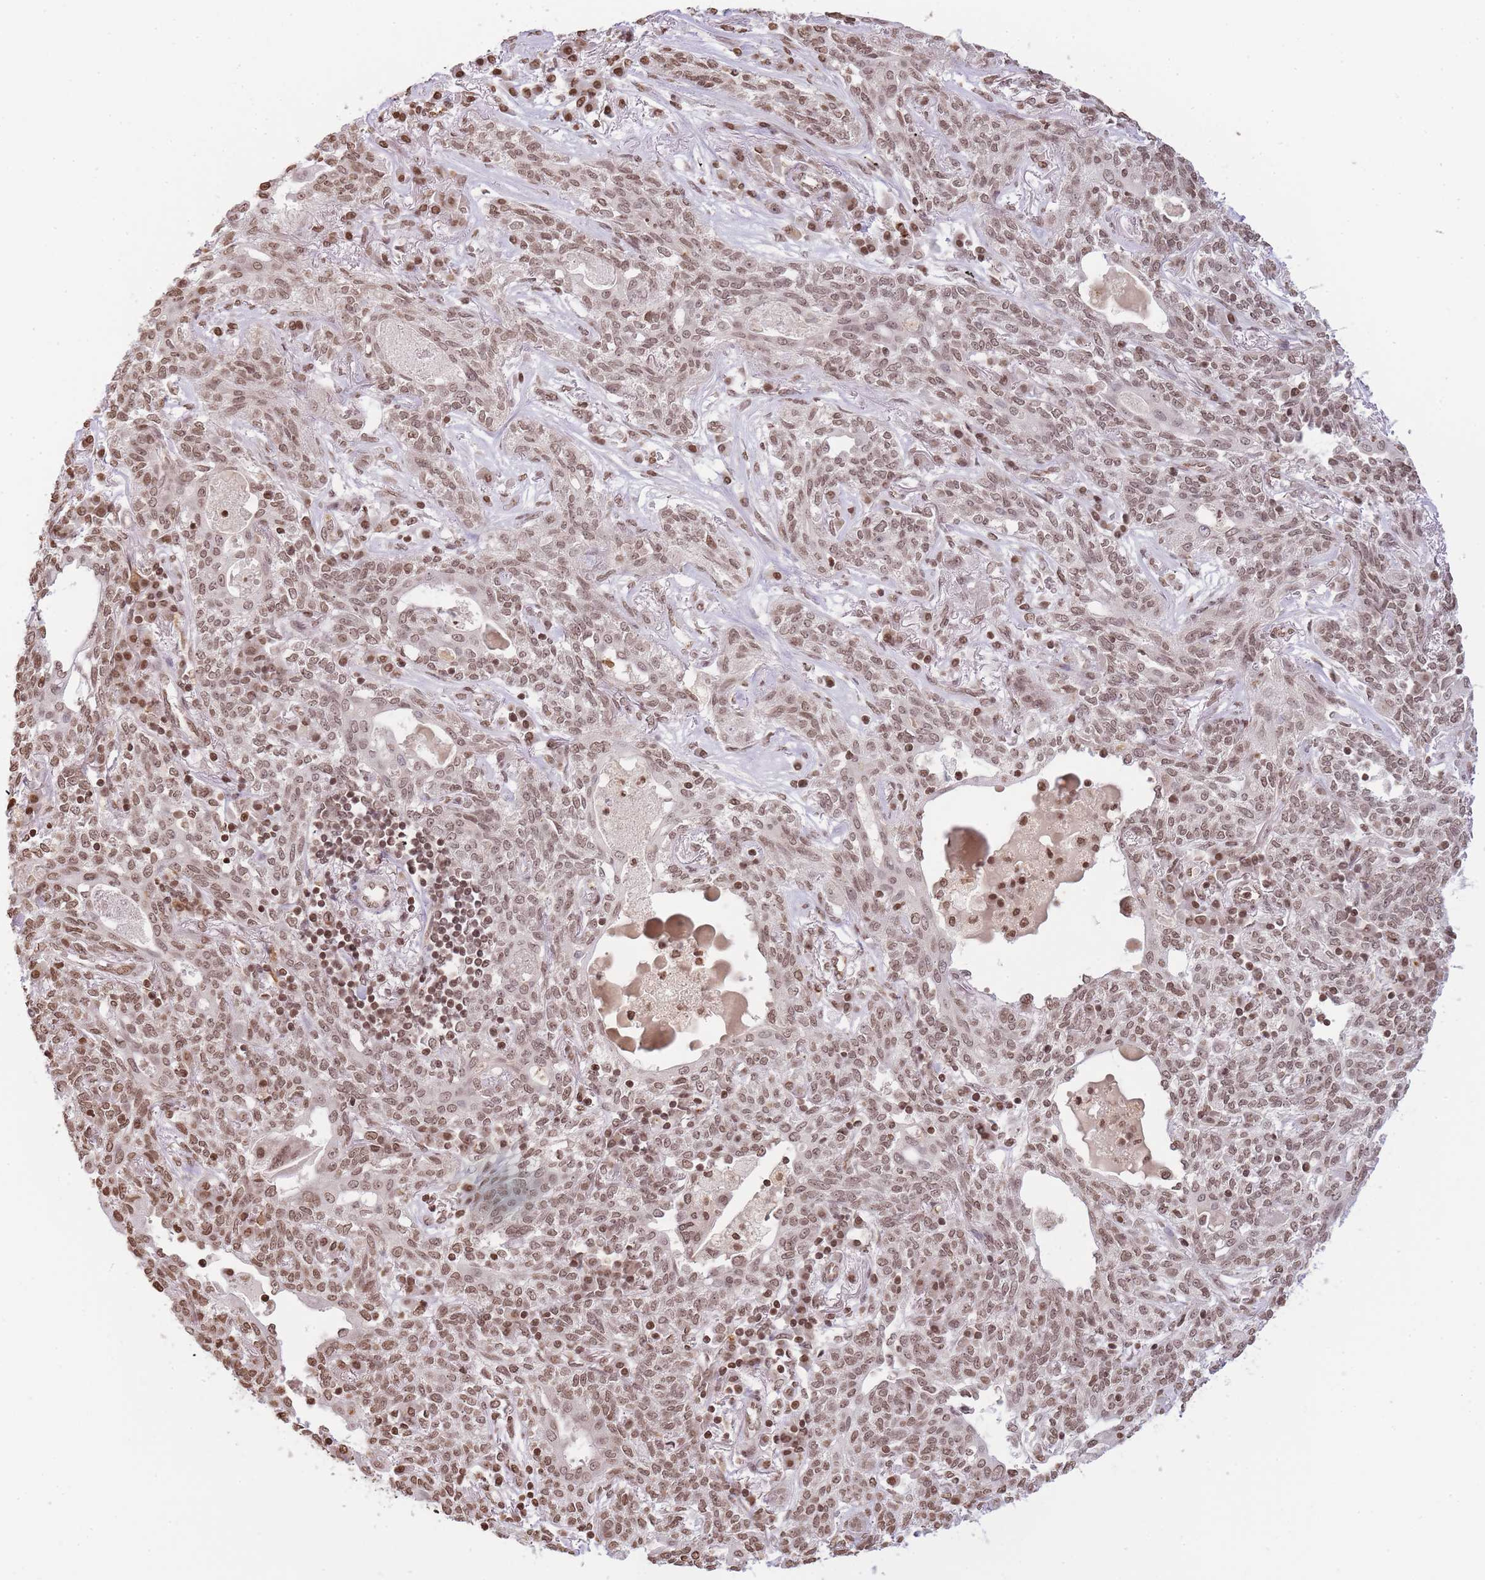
{"staining": {"intensity": "moderate", "quantity": ">75%", "location": "nuclear"}, "tissue": "lung cancer", "cell_type": "Tumor cells", "image_type": "cancer", "snomed": [{"axis": "morphology", "description": "Squamous cell carcinoma, NOS"}, {"axis": "topography", "description": "Lung"}], "caption": "Immunohistochemistry staining of squamous cell carcinoma (lung), which displays medium levels of moderate nuclear positivity in approximately >75% of tumor cells indicating moderate nuclear protein staining. The staining was performed using DAB (3,3'-diaminobenzidine) (brown) for protein detection and nuclei were counterstained in hematoxylin (blue).", "gene": "WWTR1", "patient": {"sex": "female", "age": 70}}